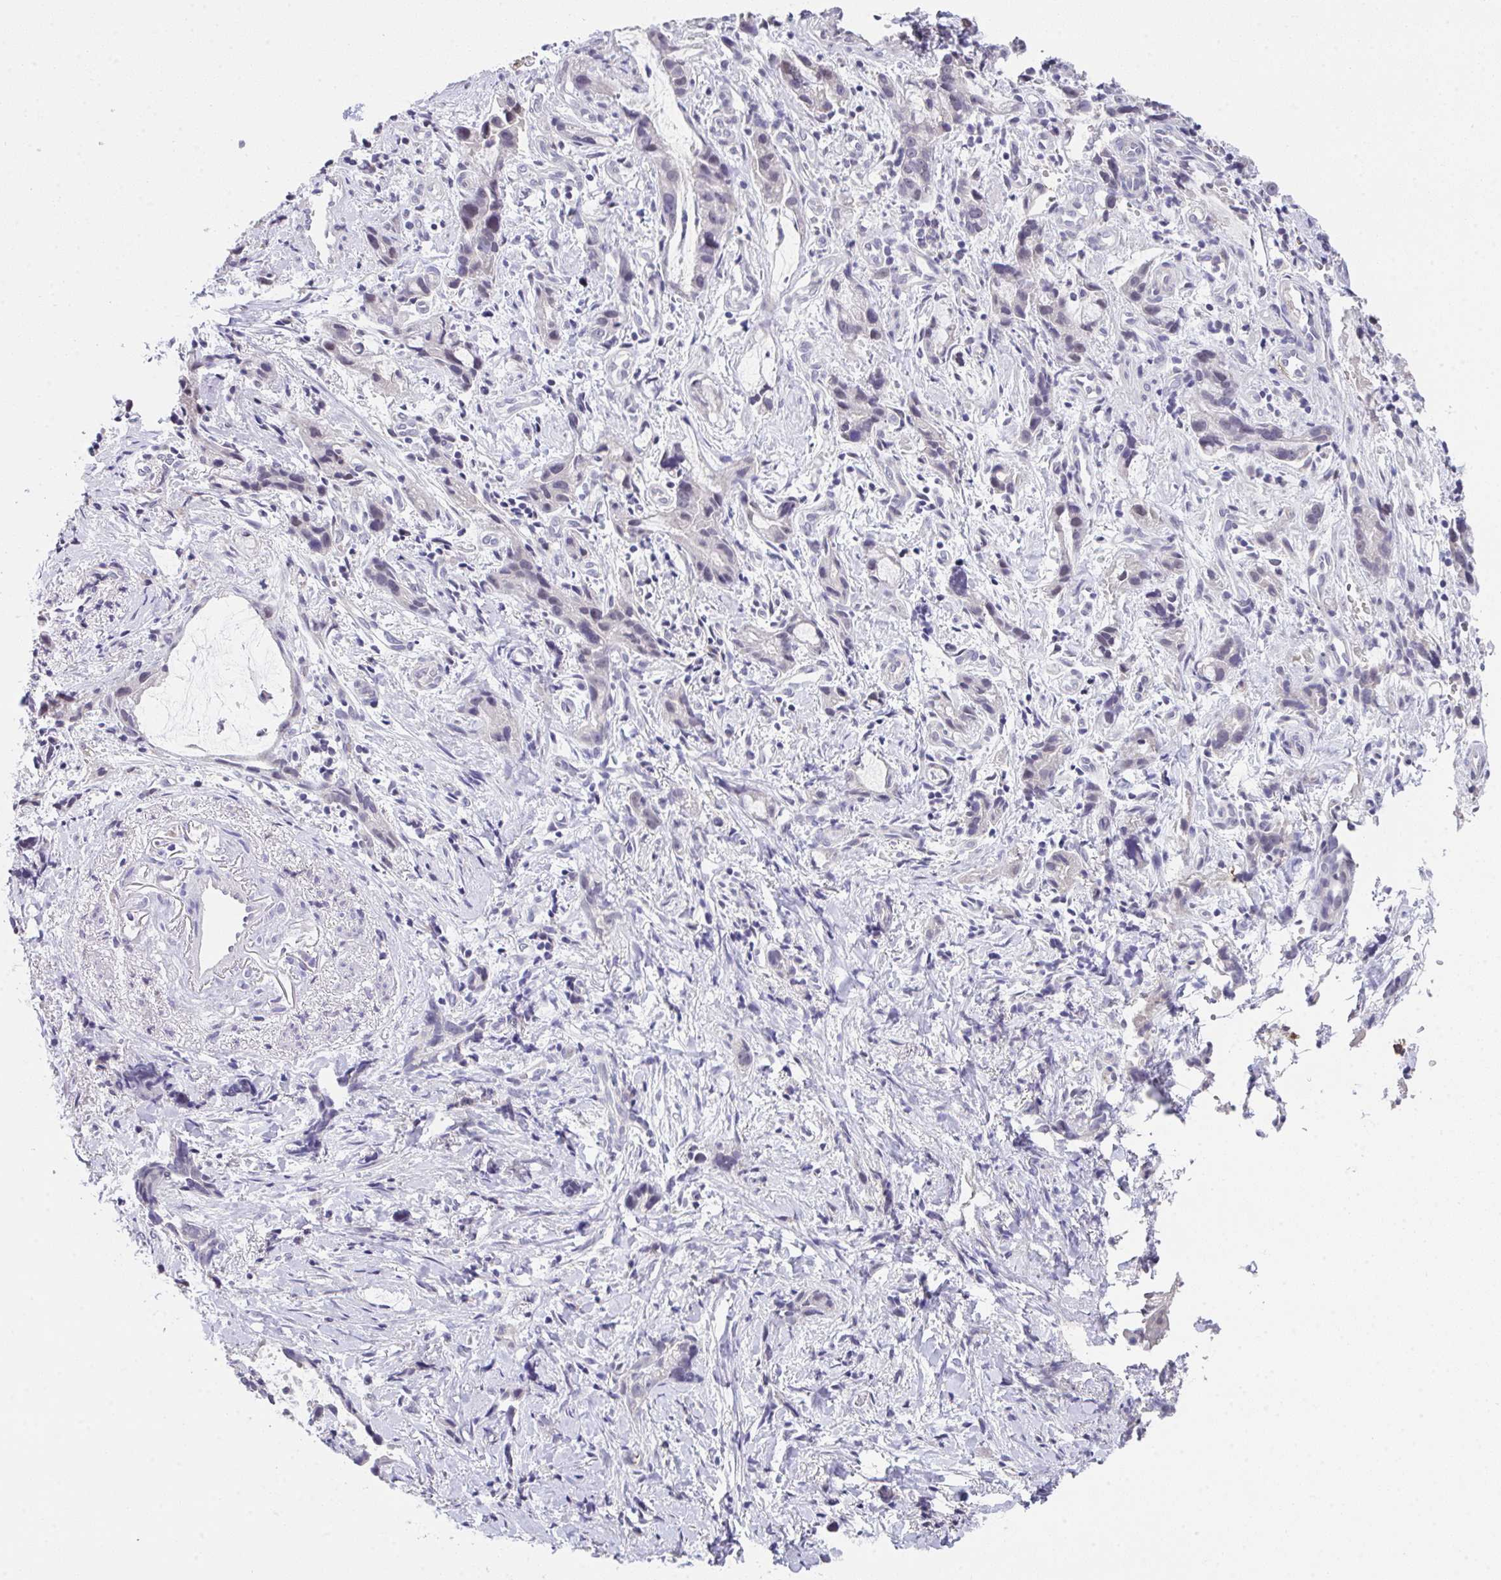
{"staining": {"intensity": "weak", "quantity": "<25%", "location": "nuclear"}, "tissue": "stomach cancer", "cell_type": "Tumor cells", "image_type": "cancer", "snomed": [{"axis": "morphology", "description": "Adenocarcinoma, NOS"}, {"axis": "topography", "description": "Stomach"}], "caption": "This is a histopathology image of immunohistochemistry staining of stomach adenocarcinoma, which shows no staining in tumor cells.", "gene": "GLTPD2", "patient": {"sex": "male", "age": 55}}